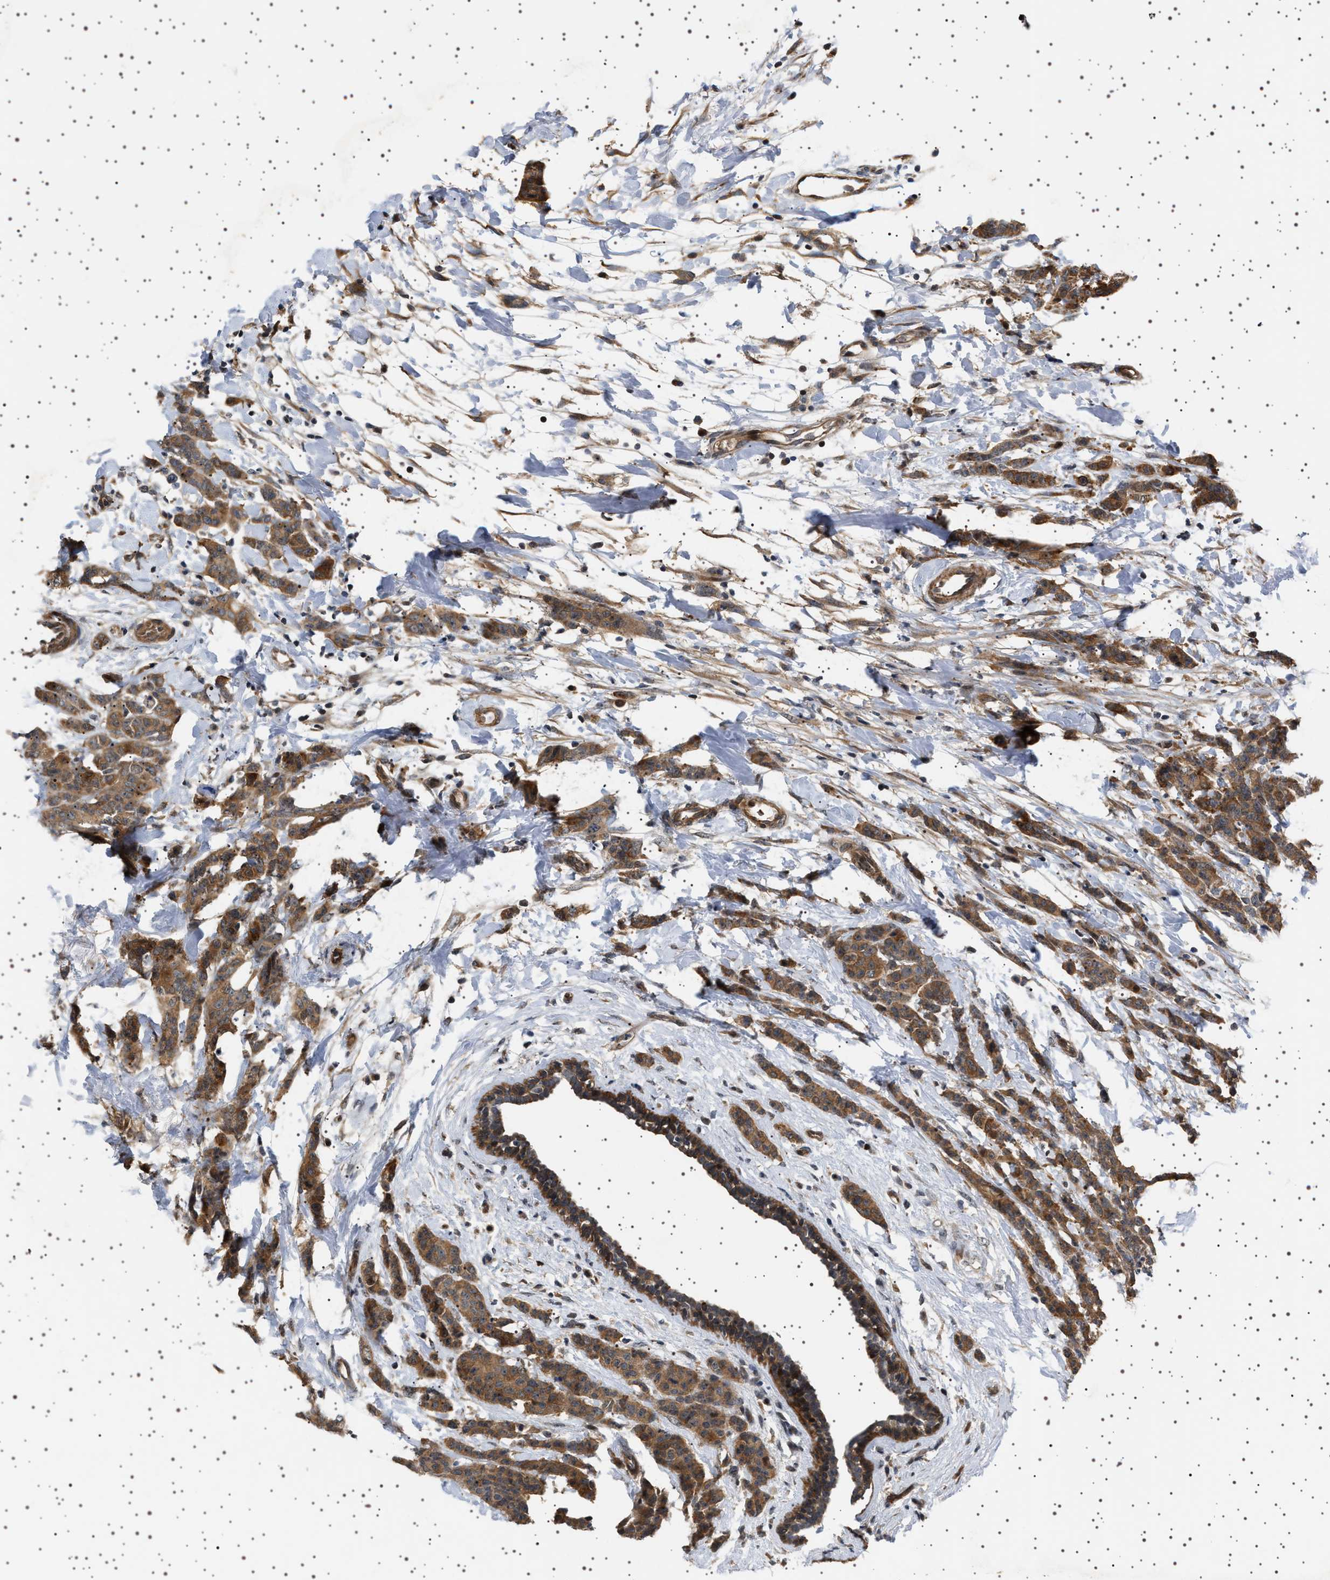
{"staining": {"intensity": "moderate", "quantity": ">75%", "location": "cytoplasmic/membranous"}, "tissue": "breast cancer", "cell_type": "Tumor cells", "image_type": "cancer", "snomed": [{"axis": "morphology", "description": "Normal tissue, NOS"}, {"axis": "morphology", "description": "Duct carcinoma"}, {"axis": "topography", "description": "Breast"}], "caption": "This image exhibits IHC staining of breast cancer, with medium moderate cytoplasmic/membranous staining in about >75% of tumor cells.", "gene": "BAG3", "patient": {"sex": "female", "age": 40}}